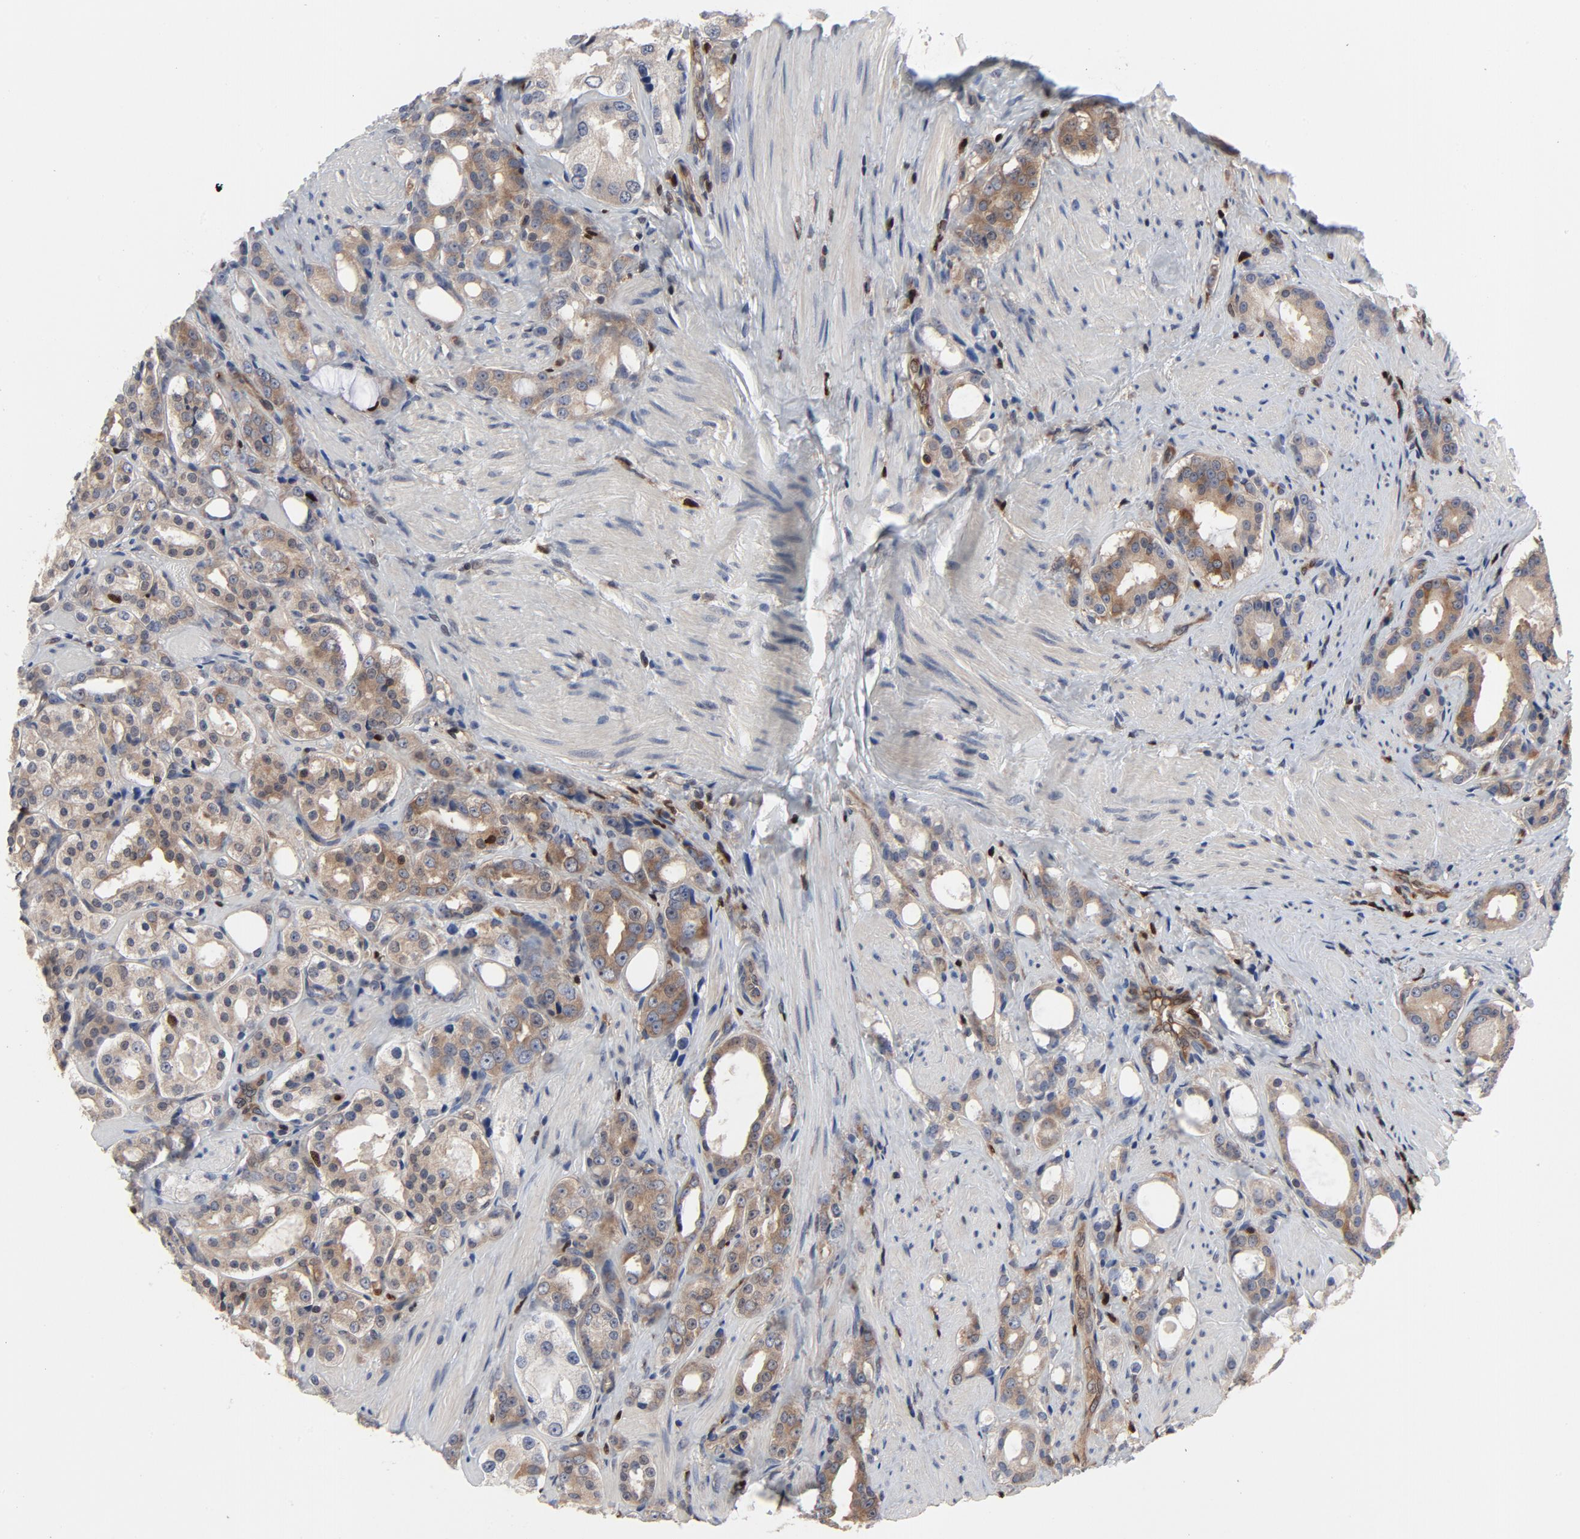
{"staining": {"intensity": "moderate", "quantity": ">75%", "location": "cytoplasmic/membranous"}, "tissue": "prostate cancer", "cell_type": "Tumor cells", "image_type": "cancer", "snomed": [{"axis": "morphology", "description": "Adenocarcinoma, Medium grade"}, {"axis": "topography", "description": "Prostate"}], "caption": "Tumor cells demonstrate moderate cytoplasmic/membranous positivity in about >75% of cells in medium-grade adenocarcinoma (prostate).", "gene": "NFKB1", "patient": {"sex": "male", "age": 60}}